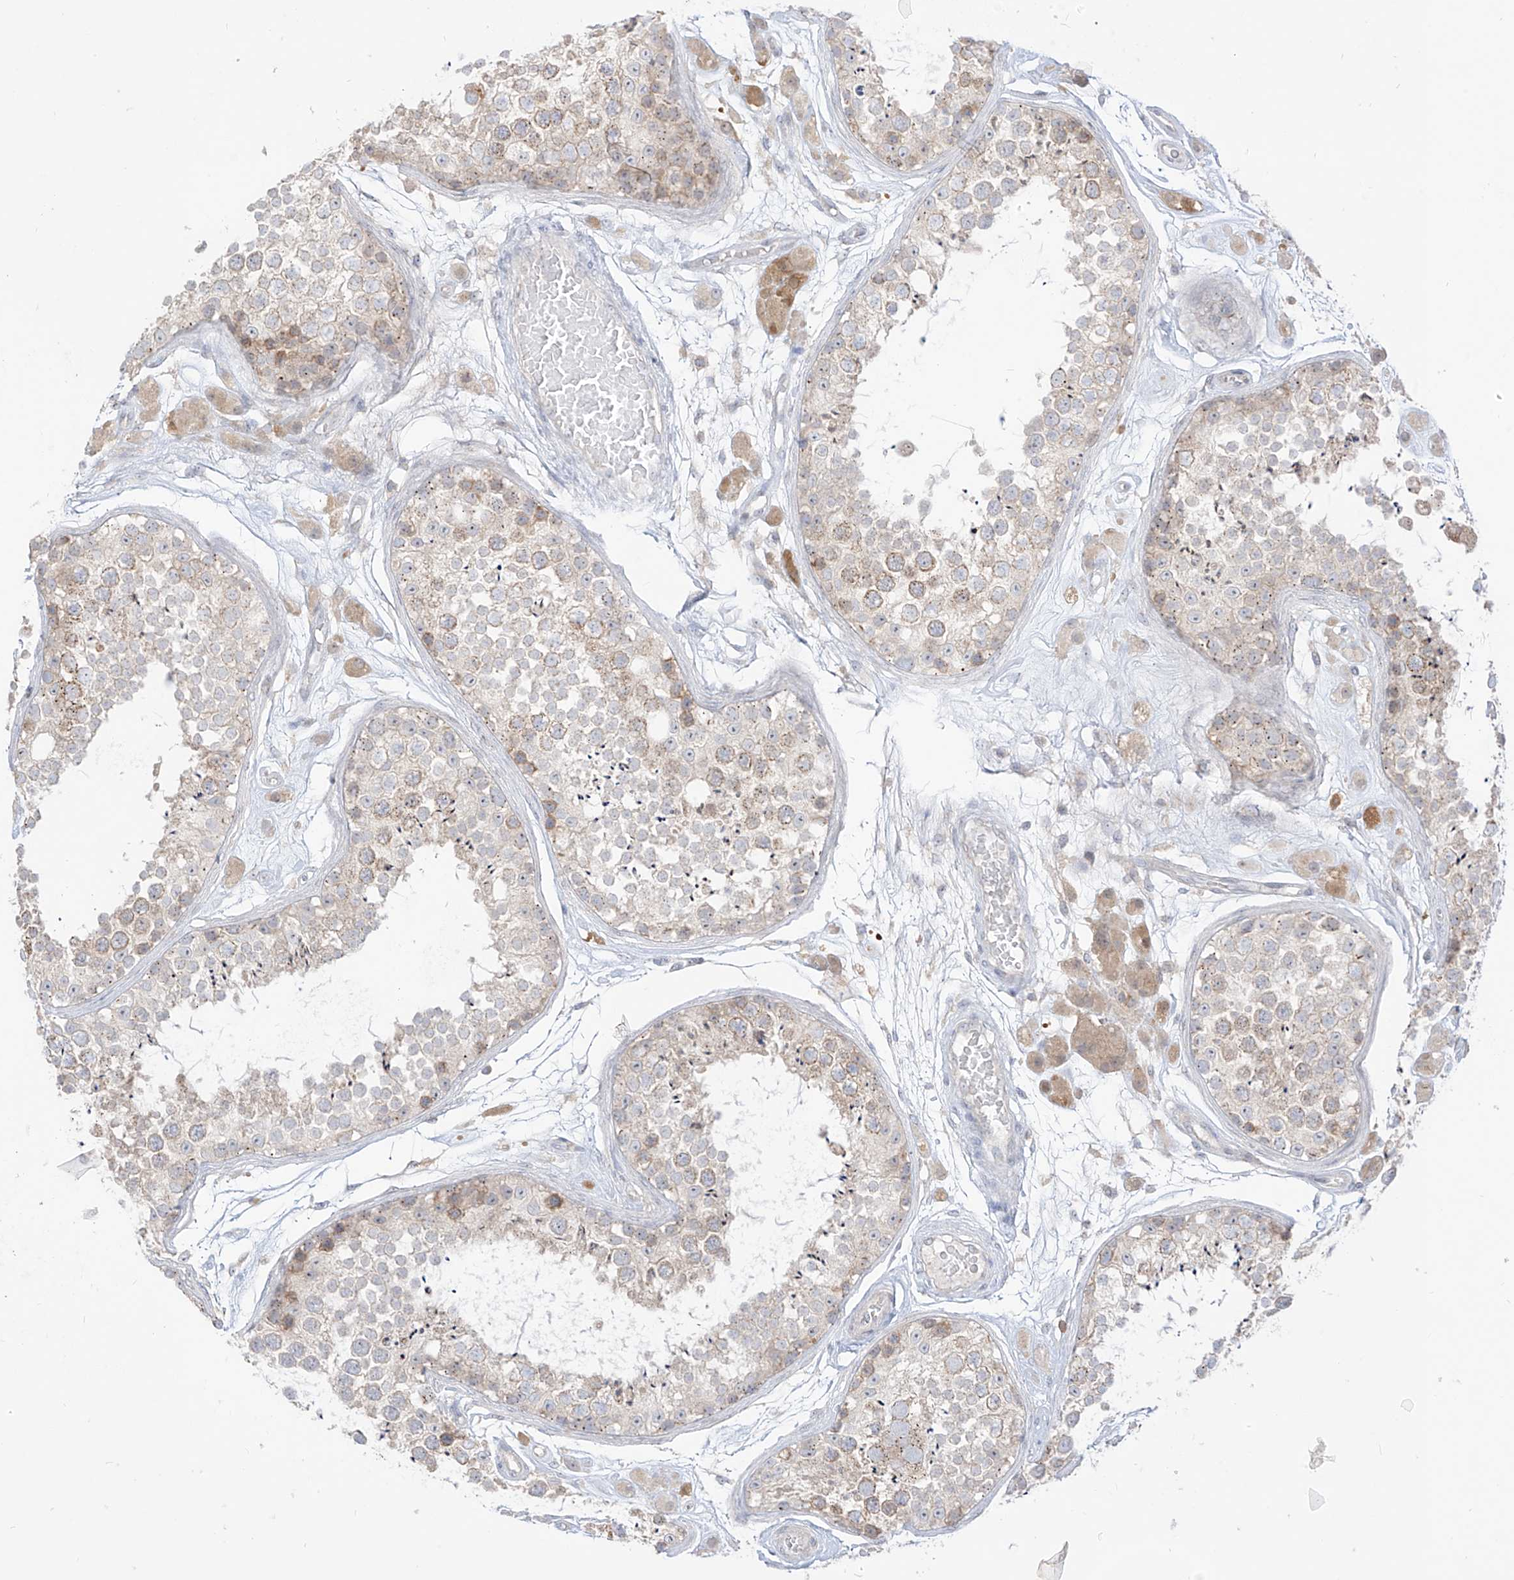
{"staining": {"intensity": "weak", "quantity": "25%-75%", "location": "cytoplasmic/membranous"}, "tissue": "testis", "cell_type": "Cells in seminiferous ducts", "image_type": "normal", "snomed": [{"axis": "morphology", "description": "Normal tissue, NOS"}, {"axis": "topography", "description": "Testis"}], "caption": "An image of human testis stained for a protein shows weak cytoplasmic/membranous brown staining in cells in seminiferous ducts. (DAB (3,3'-diaminobenzidine) IHC, brown staining for protein, blue staining for nuclei).", "gene": "SYTL3", "patient": {"sex": "male", "age": 25}}